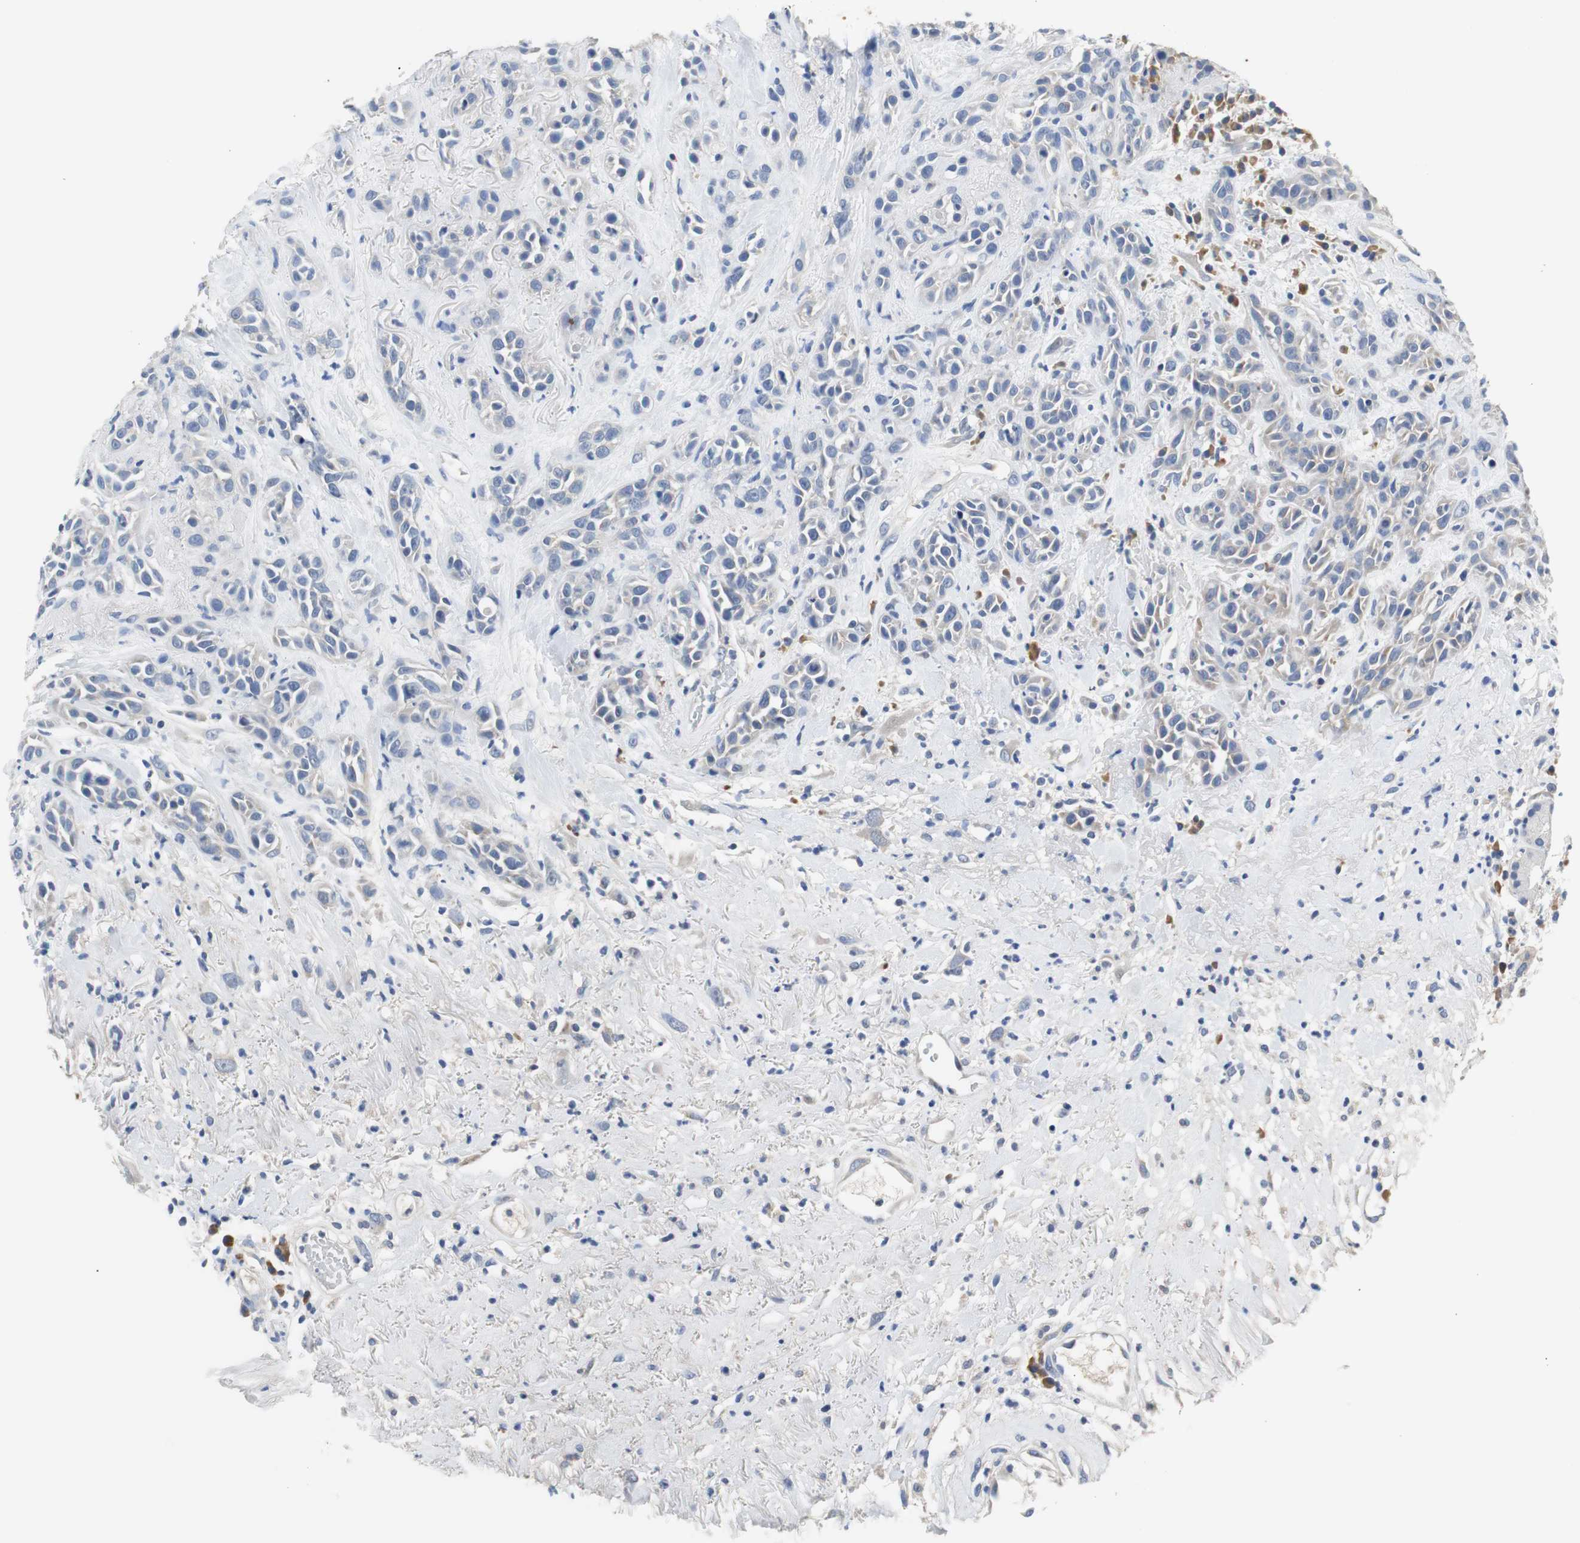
{"staining": {"intensity": "negative", "quantity": "none", "location": "none"}, "tissue": "head and neck cancer", "cell_type": "Tumor cells", "image_type": "cancer", "snomed": [{"axis": "morphology", "description": "Squamous cell carcinoma, NOS"}, {"axis": "topography", "description": "Head-Neck"}], "caption": "A photomicrograph of head and neck squamous cell carcinoma stained for a protein shows no brown staining in tumor cells. (Immunohistochemistry (ihc), brightfield microscopy, high magnification).", "gene": "PCK1", "patient": {"sex": "male", "age": 62}}